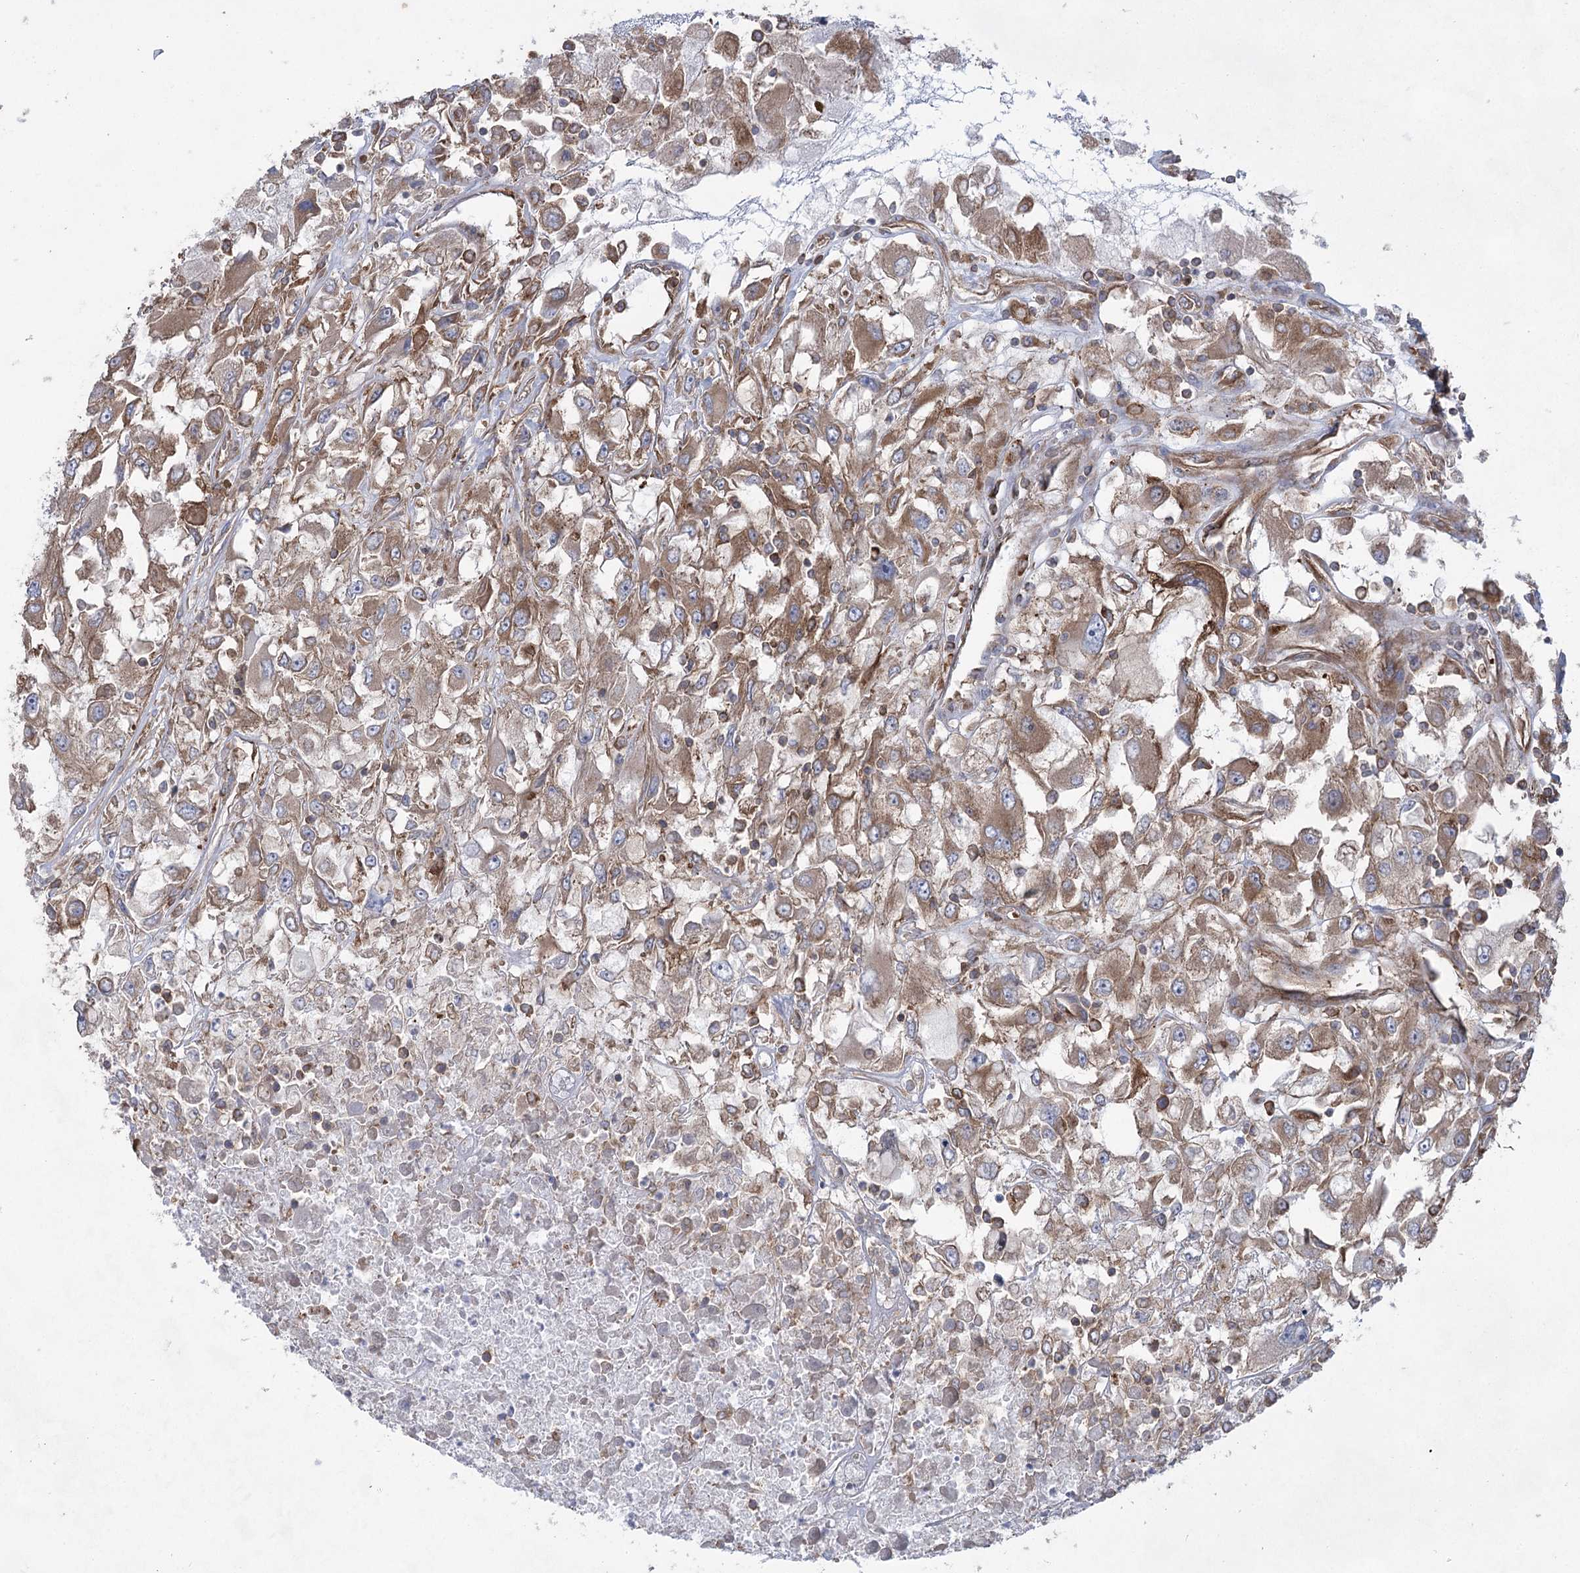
{"staining": {"intensity": "moderate", "quantity": ">75%", "location": "cytoplasmic/membranous"}, "tissue": "renal cancer", "cell_type": "Tumor cells", "image_type": "cancer", "snomed": [{"axis": "morphology", "description": "Adenocarcinoma, NOS"}, {"axis": "topography", "description": "Kidney"}], "caption": "Renal adenocarcinoma tissue demonstrates moderate cytoplasmic/membranous expression in approximately >75% of tumor cells, visualized by immunohistochemistry.", "gene": "EIF3A", "patient": {"sex": "female", "age": 52}}